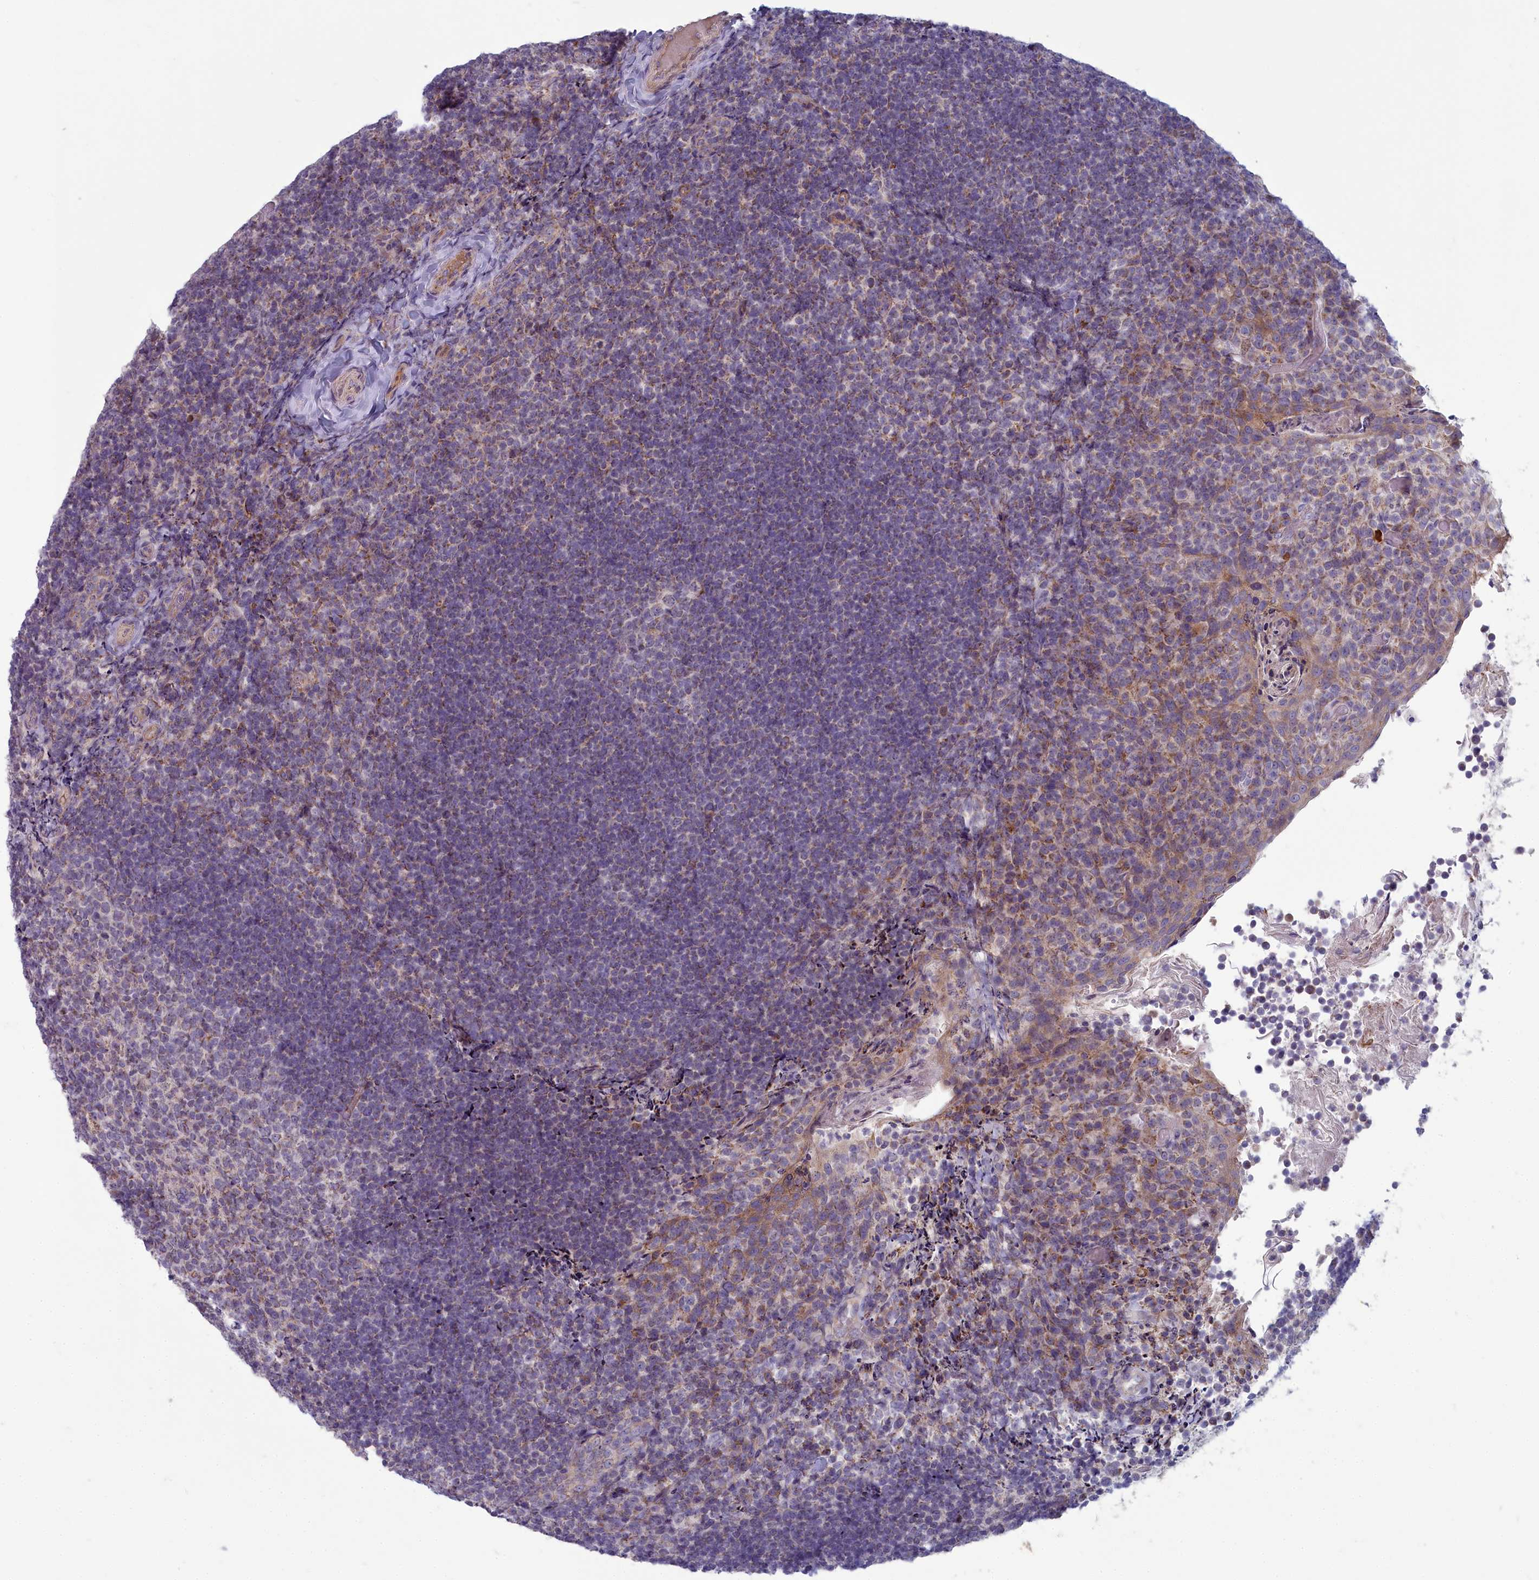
{"staining": {"intensity": "negative", "quantity": "none", "location": "none"}, "tissue": "tonsil", "cell_type": "Germinal center cells", "image_type": "normal", "snomed": [{"axis": "morphology", "description": "Normal tissue, NOS"}, {"axis": "topography", "description": "Tonsil"}], "caption": "Human tonsil stained for a protein using immunohistochemistry demonstrates no positivity in germinal center cells.", "gene": "INSYN2A", "patient": {"sex": "female", "age": 10}}